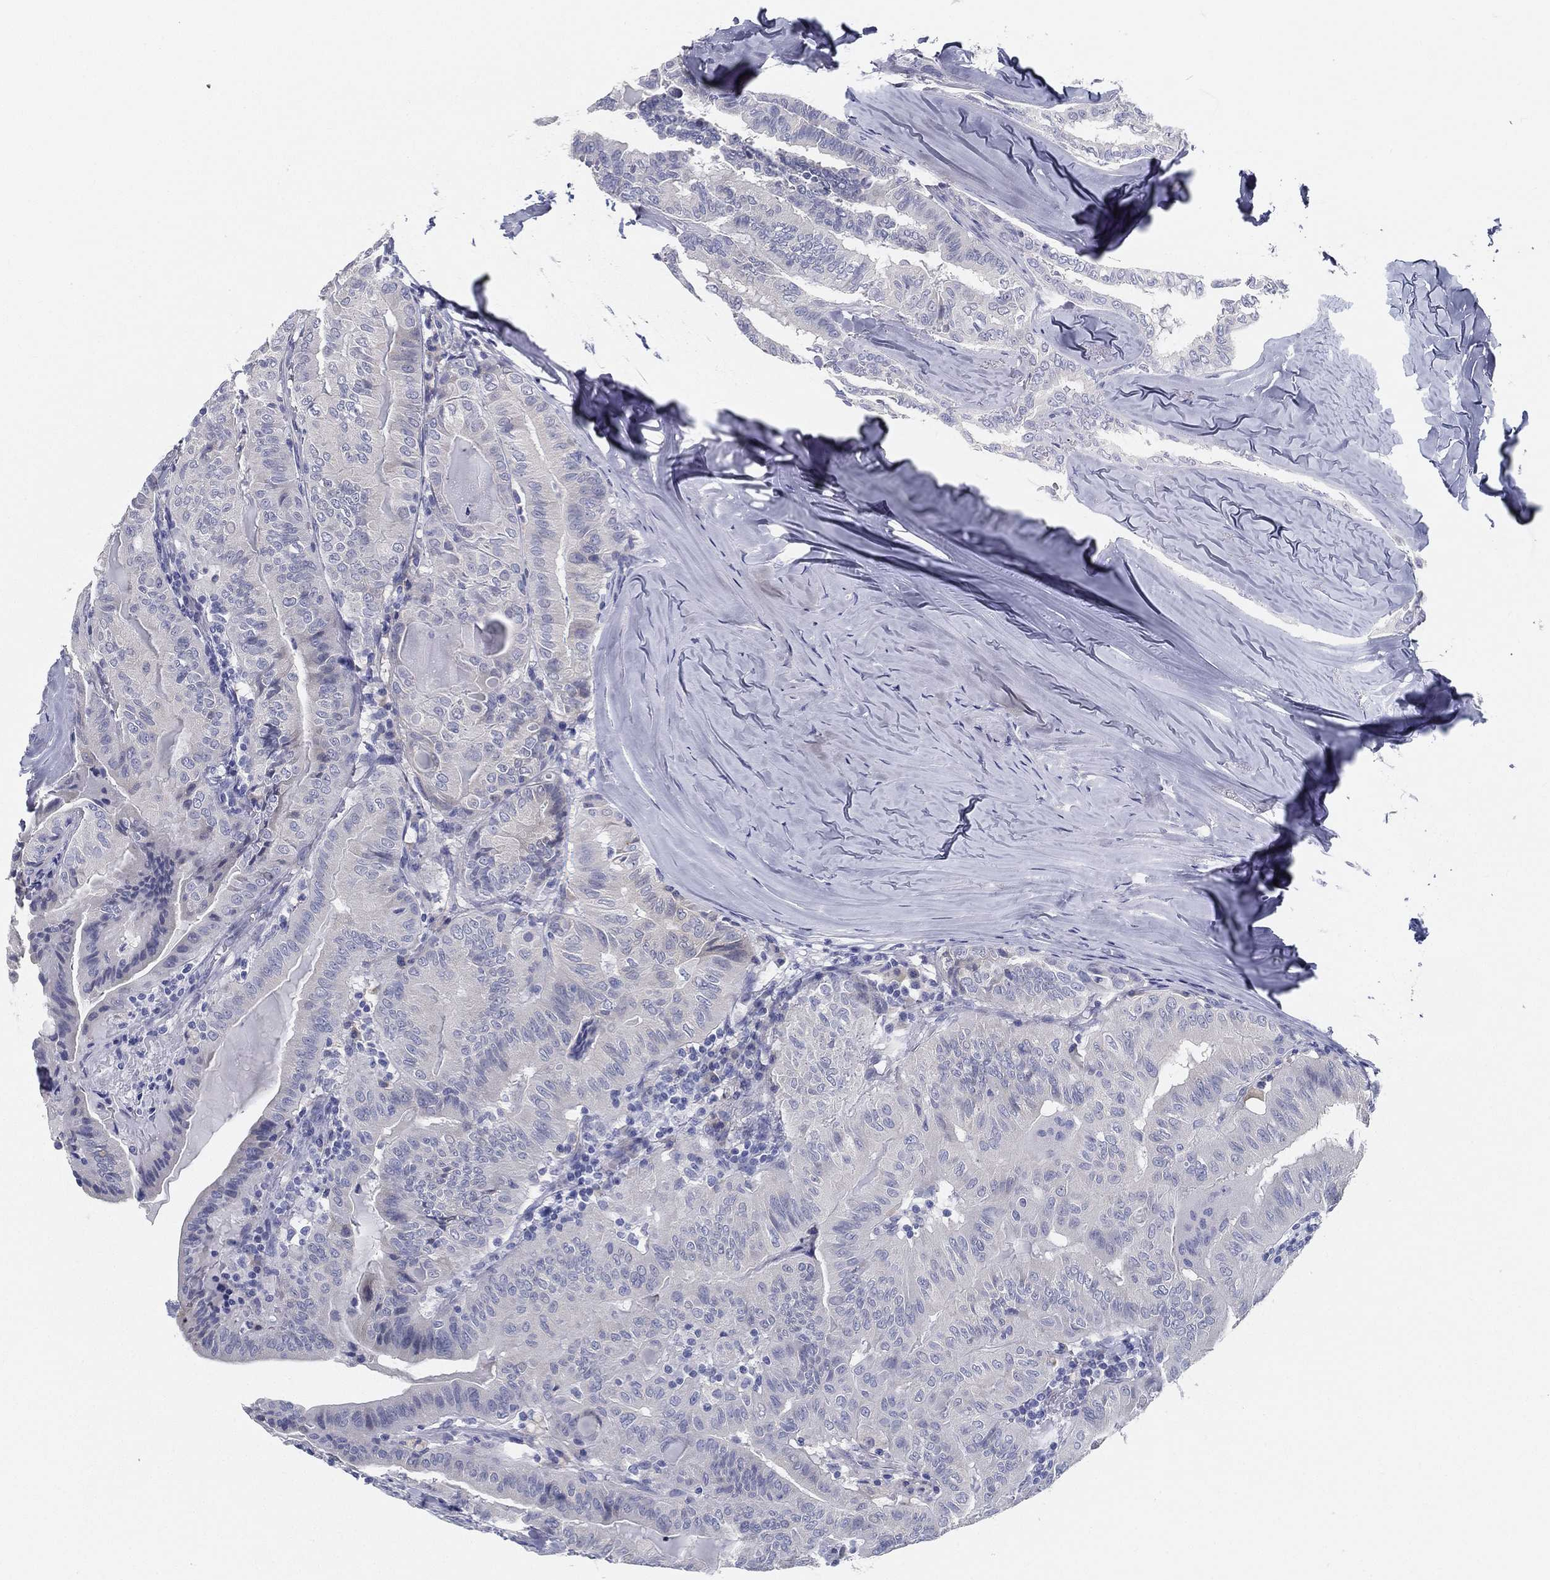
{"staining": {"intensity": "negative", "quantity": "none", "location": "none"}, "tissue": "thyroid cancer", "cell_type": "Tumor cells", "image_type": "cancer", "snomed": [{"axis": "morphology", "description": "Papillary adenocarcinoma, NOS"}, {"axis": "topography", "description": "Thyroid gland"}], "caption": "There is no significant positivity in tumor cells of thyroid papillary adenocarcinoma. Brightfield microscopy of immunohistochemistry stained with DAB (brown) and hematoxylin (blue), captured at high magnification.", "gene": "STS", "patient": {"sex": "female", "age": 68}}